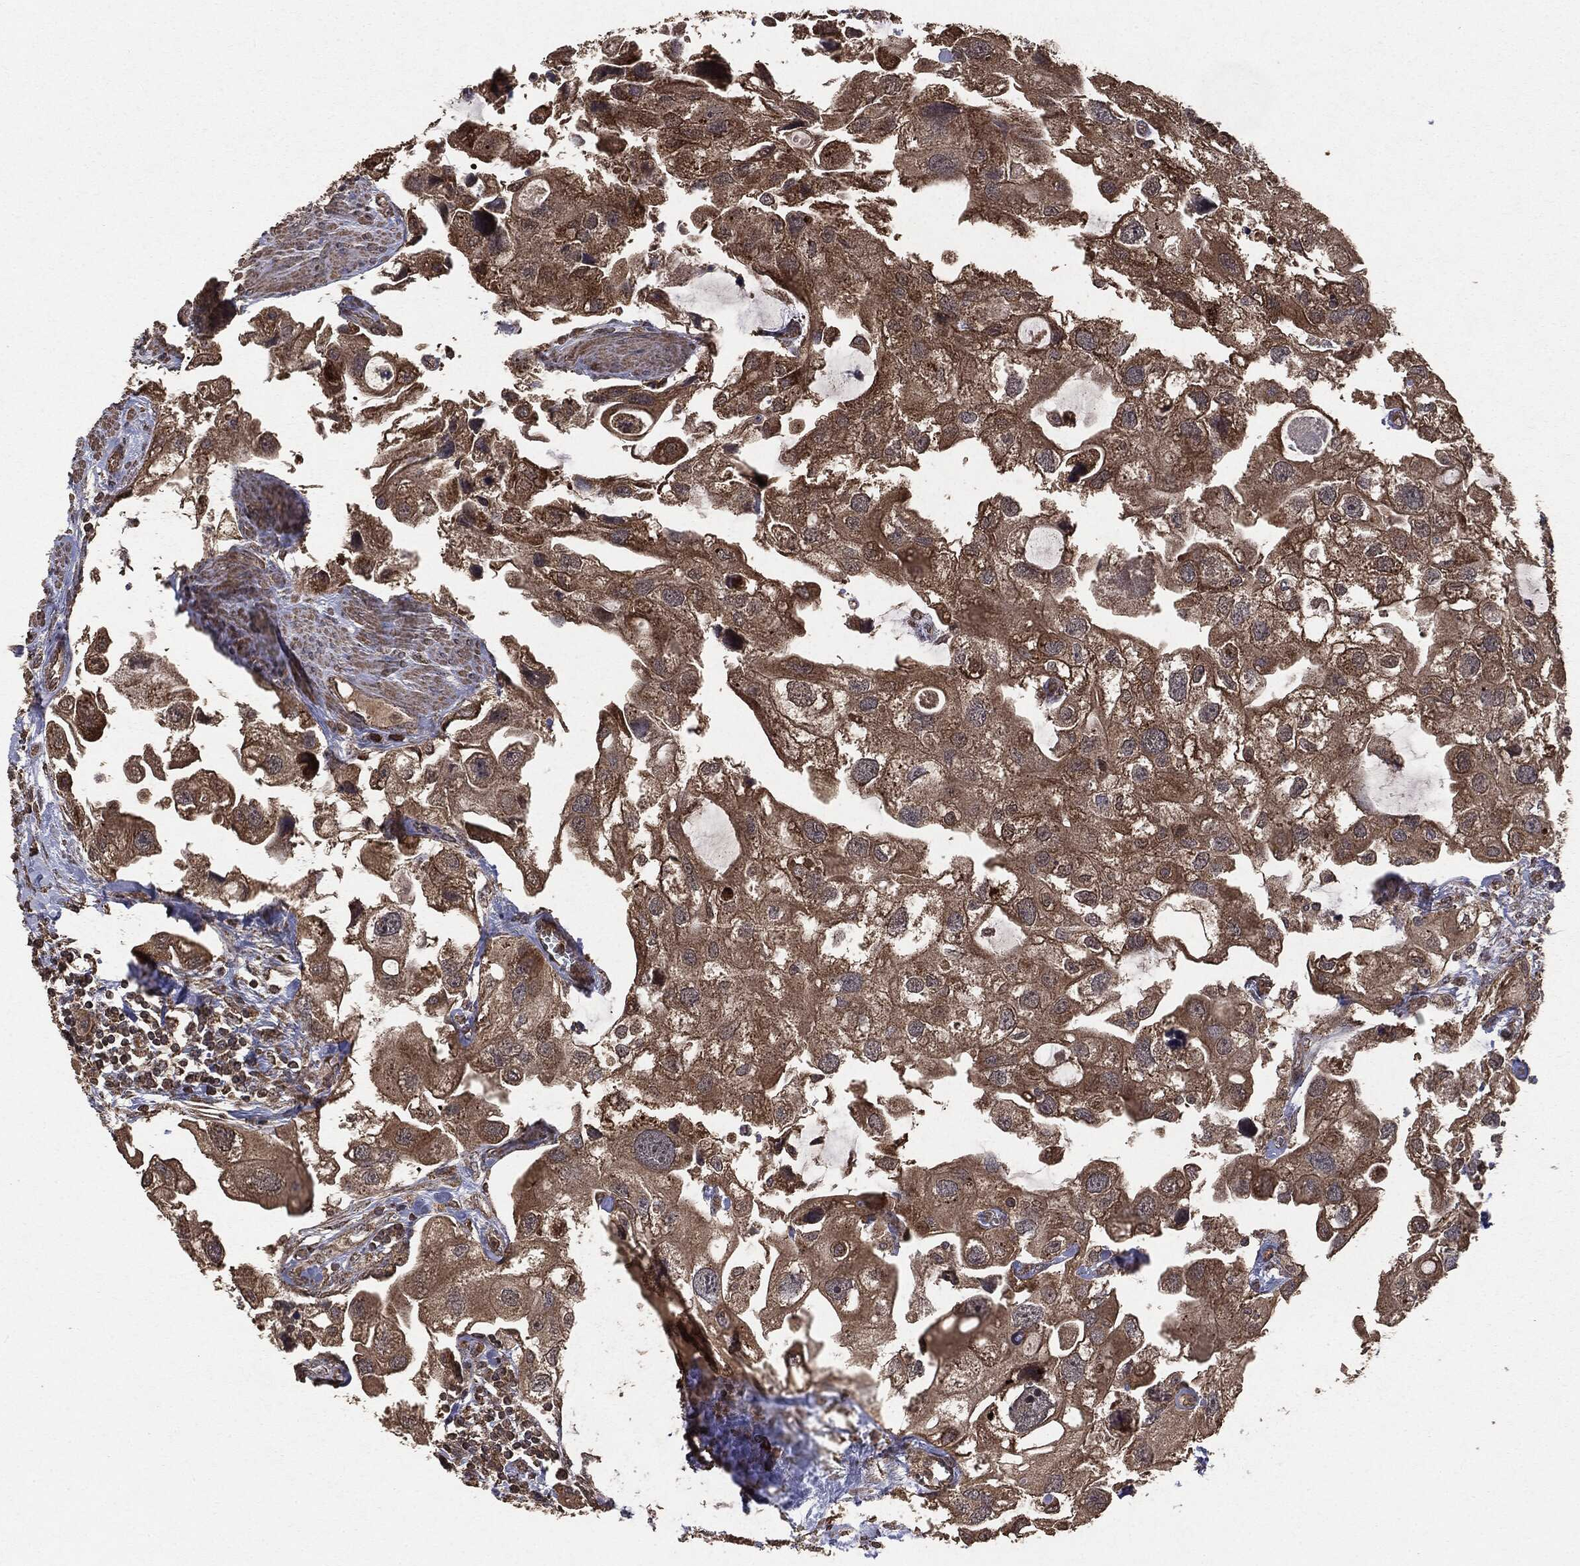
{"staining": {"intensity": "moderate", "quantity": ">75%", "location": "cytoplasmic/membranous"}, "tissue": "urothelial cancer", "cell_type": "Tumor cells", "image_type": "cancer", "snomed": [{"axis": "morphology", "description": "Urothelial carcinoma, High grade"}, {"axis": "topography", "description": "Urinary bladder"}], "caption": "Immunohistochemistry (DAB) staining of human urothelial carcinoma (high-grade) exhibits moderate cytoplasmic/membranous protein staining in approximately >75% of tumor cells.", "gene": "MTOR", "patient": {"sex": "male", "age": 59}}